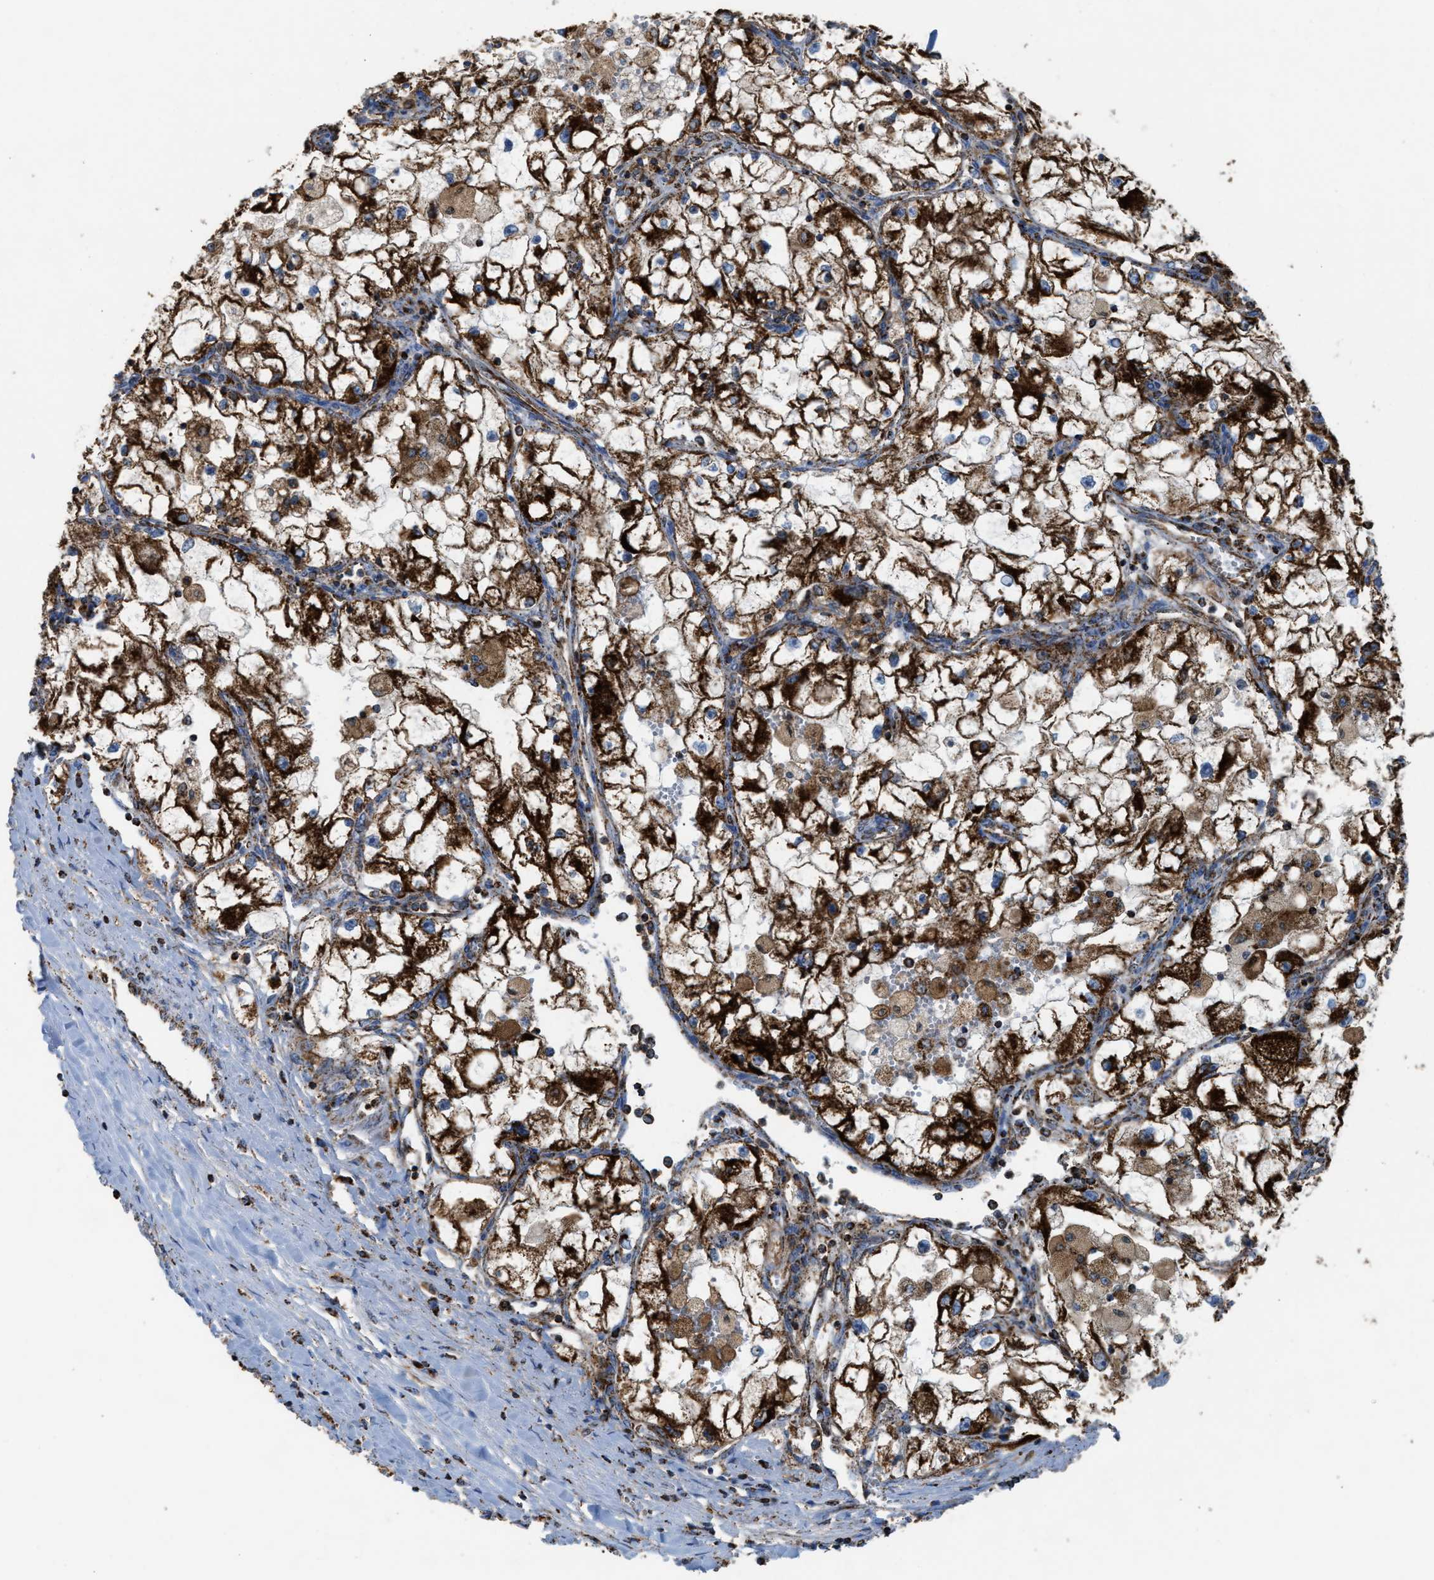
{"staining": {"intensity": "strong", "quantity": ">75%", "location": "cytoplasmic/membranous"}, "tissue": "renal cancer", "cell_type": "Tumor cells", "image_type": "cancer", "snomed": [{"axis": "morphology", "description": "Adenocarcinoma, NOS"}, {"axis": "topography", "description": "Kidney"}], "caption": "This histopathology image displays immunohistochemistry staining of renal cancer (adenocarcinoma), with high strong cytoplasmic/membranous staining in about >75% of tumor cells.", "gene": "ECHS1", "patient": {"sex": "female", "age": 70}}